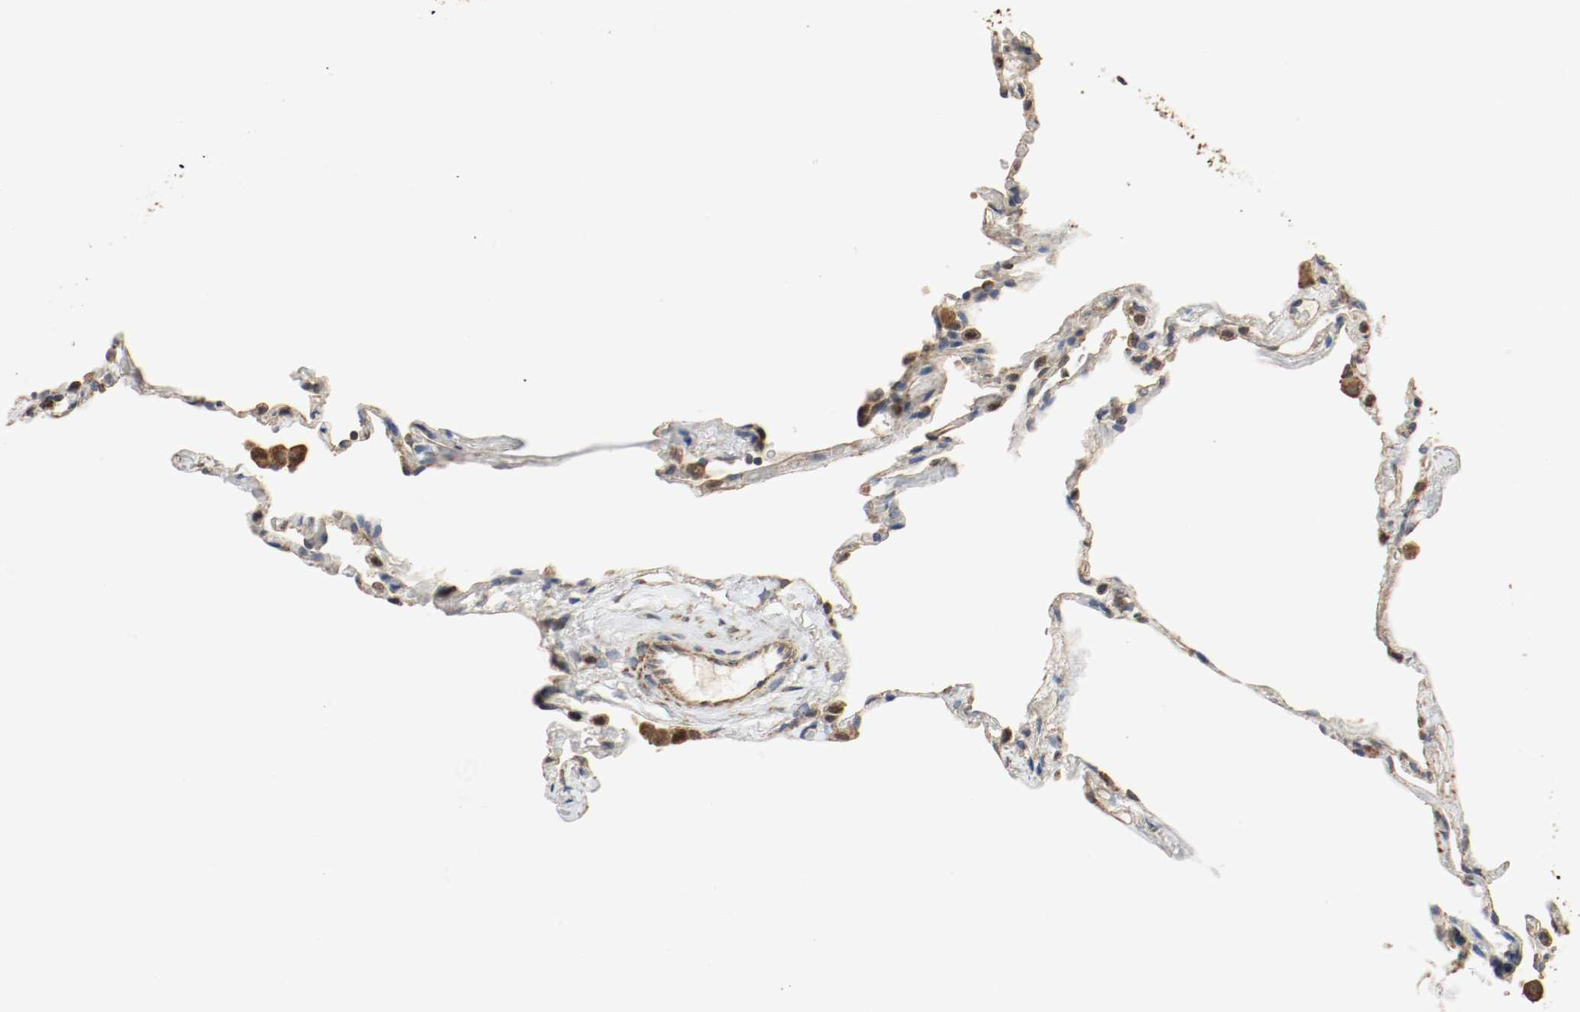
{"staining": {"intensity": "moderate", "quantity": "25%-75%", "location": "cytoplasmic/membranous,nuclear"}, "tissue": "lung", "cell_type": "Alveolar cells", "image_type": "normal", "snomed": [{"axis": "morphology", "description": "Normal tissue, NOS"}, {"axis": "topography", "description": "Lung"}], "caption": "A photomicrograph showing moderate cytoplasmic/membranous,nuclear positivity in approximately 25%-75% of alveolar cells in normal lung, as visualized by brown immunohistochemical staining.", "gene": "ALDH4A1", "patient": {"sex": "male", "age": 59}}